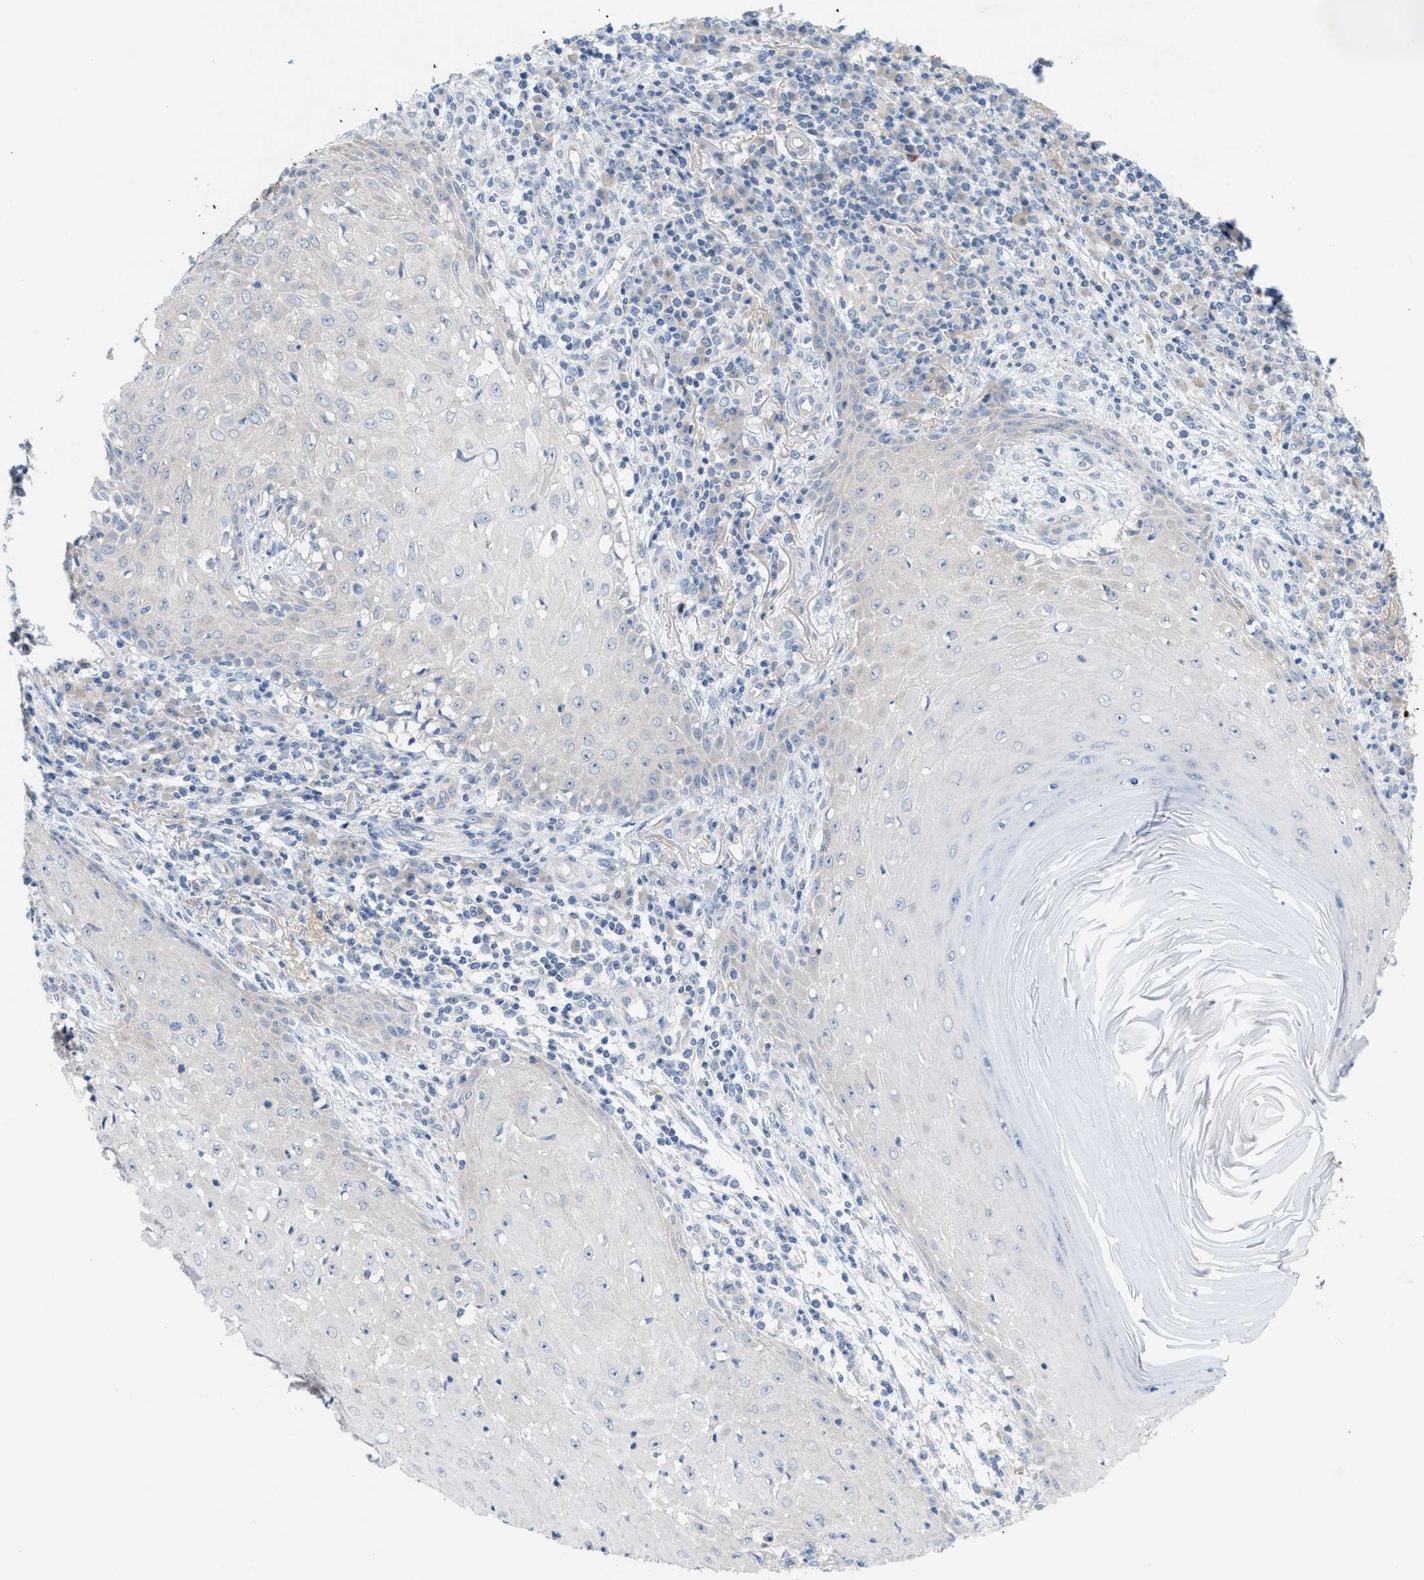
{"staining": {"intensity": "negative", "quantity": "none", "location": "none"}, "tissue": "skin cancer", "cell_type": "Tumor cells", "image_type": "cancer", "snomed": [{"axis": "morphology", "description": "Squamous cell carcinoma, NOS"}, {"axis": "topography", "description": "Skin"}], "caption": "Squamous cell carcinoma (skin) was stained to show a protein in brown. There is no significant expression in tumor cells.", "gene": "UBAP2", "patient": {"sex": "female", "age": 73}}